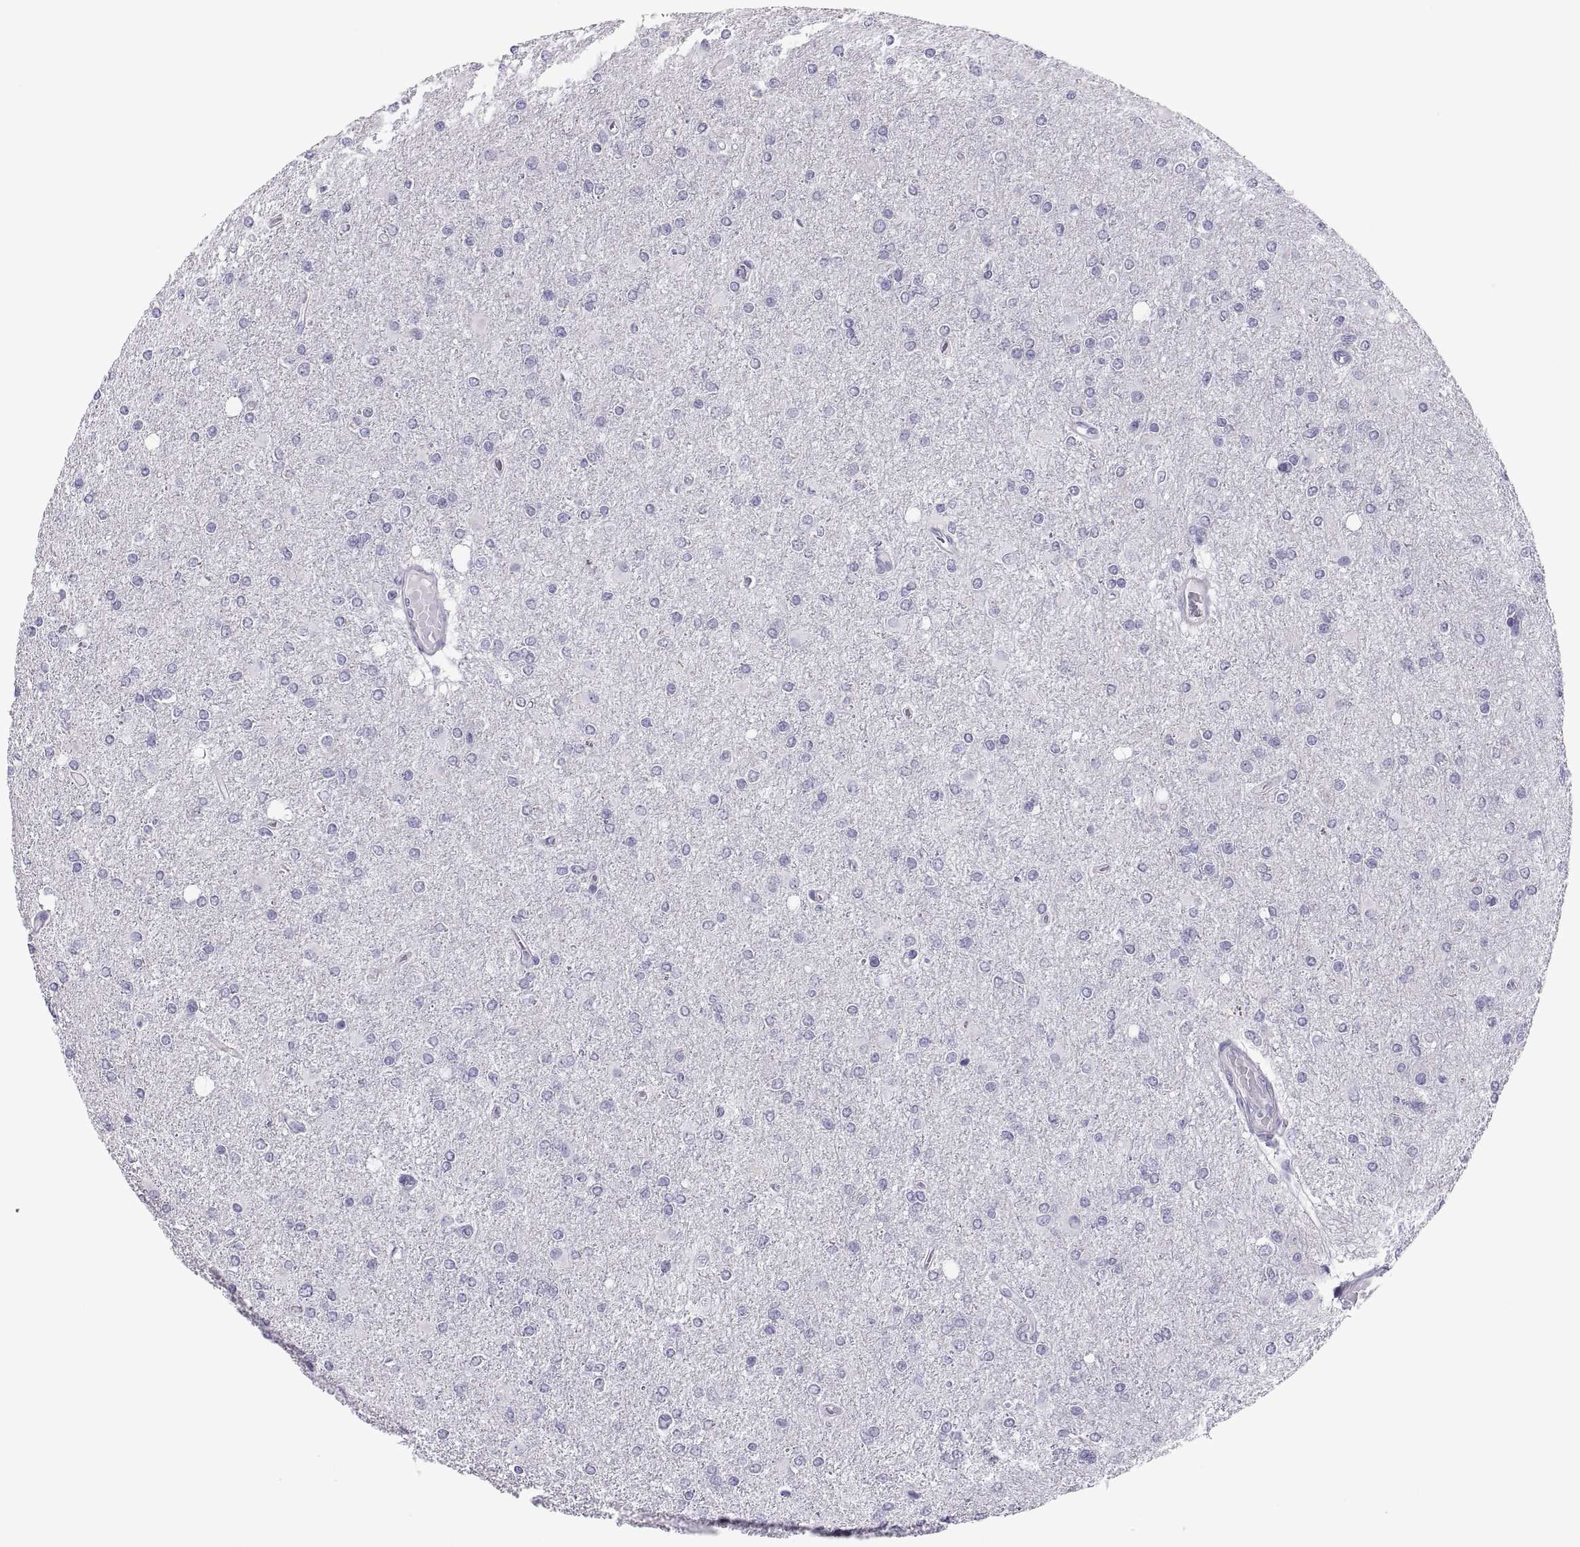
{"staining": {"intensity": "negative", "quantity": "none", "location": "none"}, "tissue": "glioma", "cell_type": "Tumor cells", "image_type": "cancer", "snomed": [{"axis": "morphology", "description": "Glioma, malignant, High grade"}, {"axis": "topography", "description": "Cerebral cortex"}], "caption": "High-grade glioma (malignant) stained for a protein using IHC exhibits no positivity tumor cells.", "gene": "RNASE12", "patient": {"sex": "male", "age": 70}}